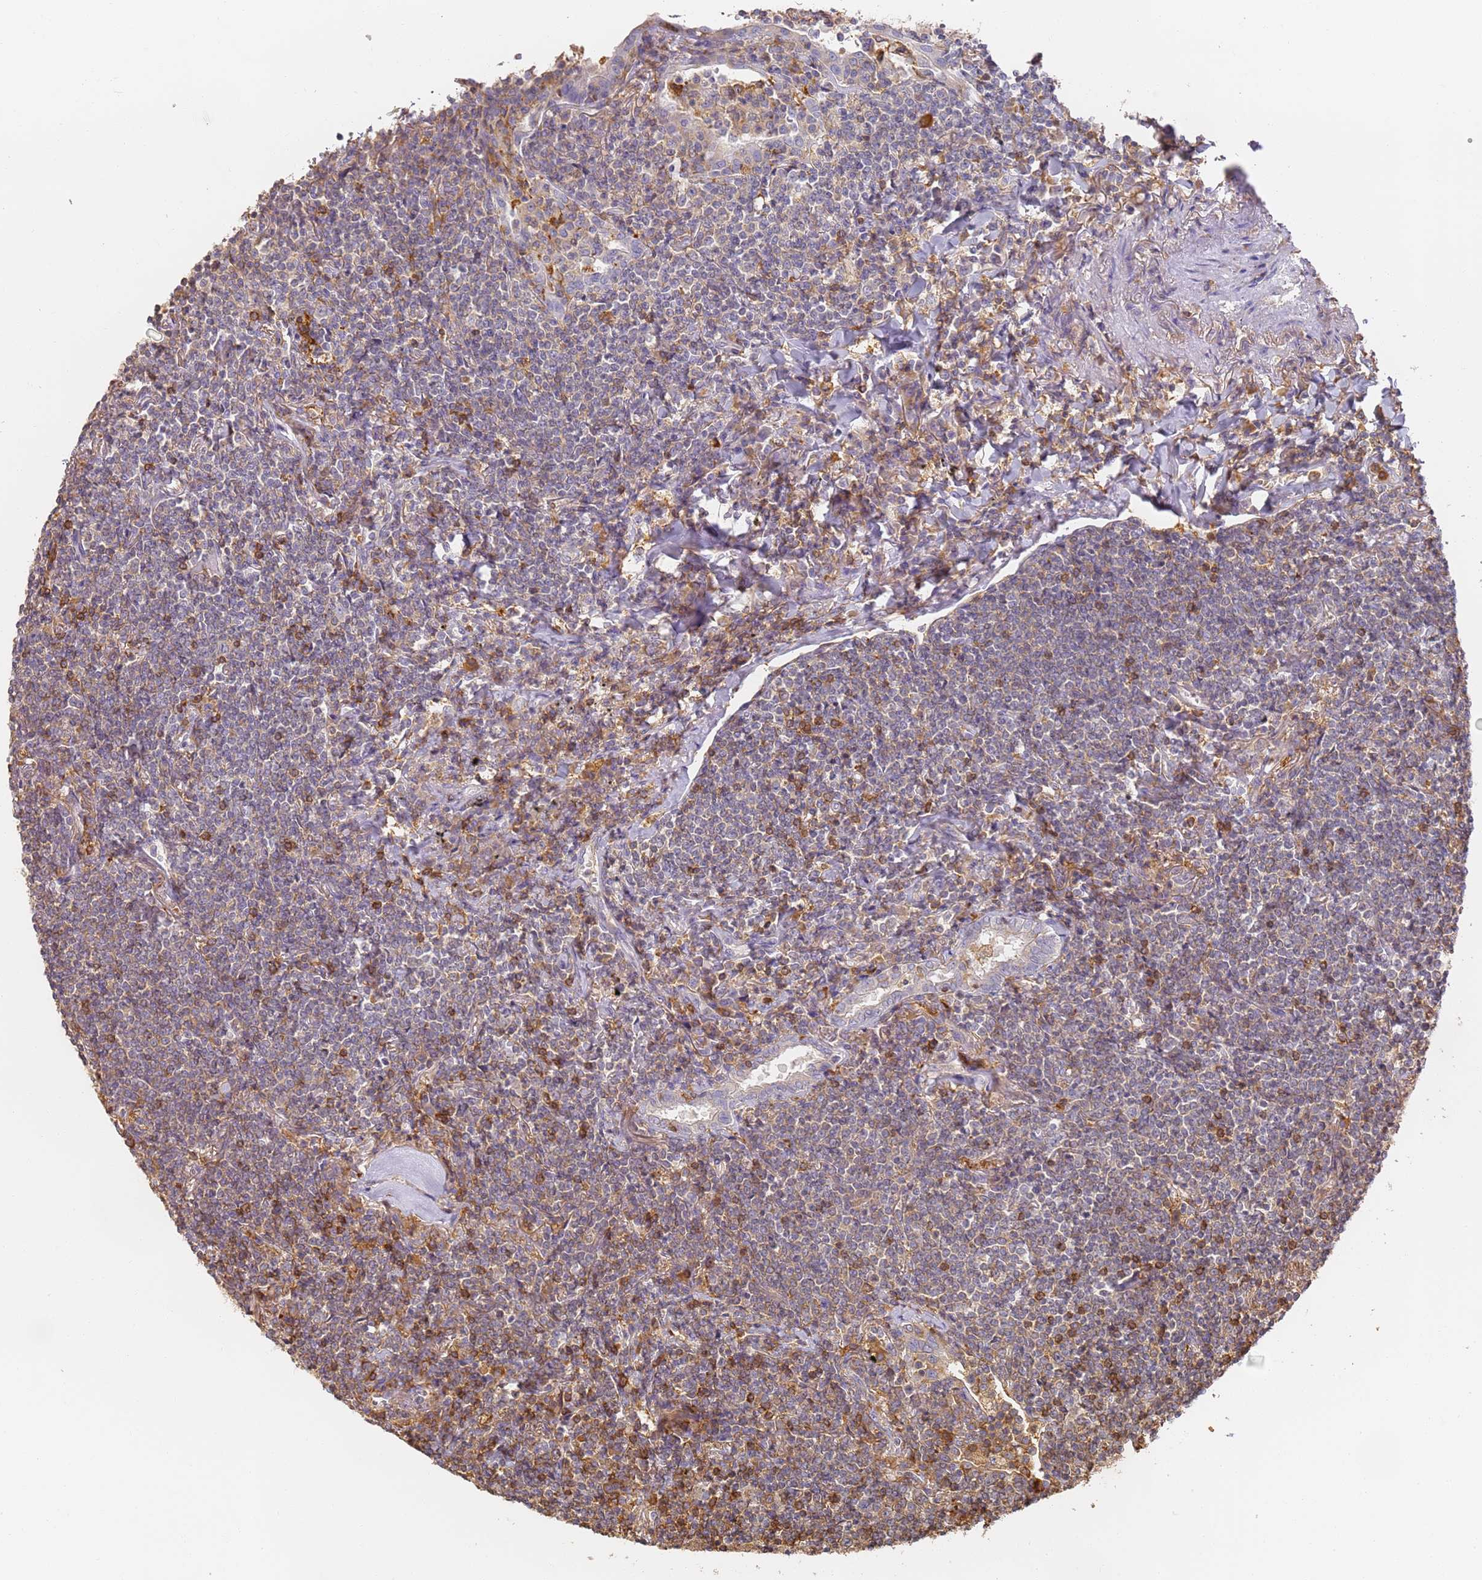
{"staining": {"intensity": "moderate", "quantity": "<25%", "location": "cytoplasmic/membranous"}, "tissue": "lymphoma", "cell_type": "Tumor cells", "image_type": "cancer", "snomed": [{"axis": "morphology", "description": "Malignant lymphoma, non-Hodgkin's type, Low grade"}, {"axis": "topography", "description": "Lung"}], "caption": "This image exhibits immunohistochemistry staining of human lymphoma, with low moderate cytoplasmic/membranous staining in about <25% of tumor cells.", "gene": "BIN2", "patient": {"sex": "female", "age": 71}}